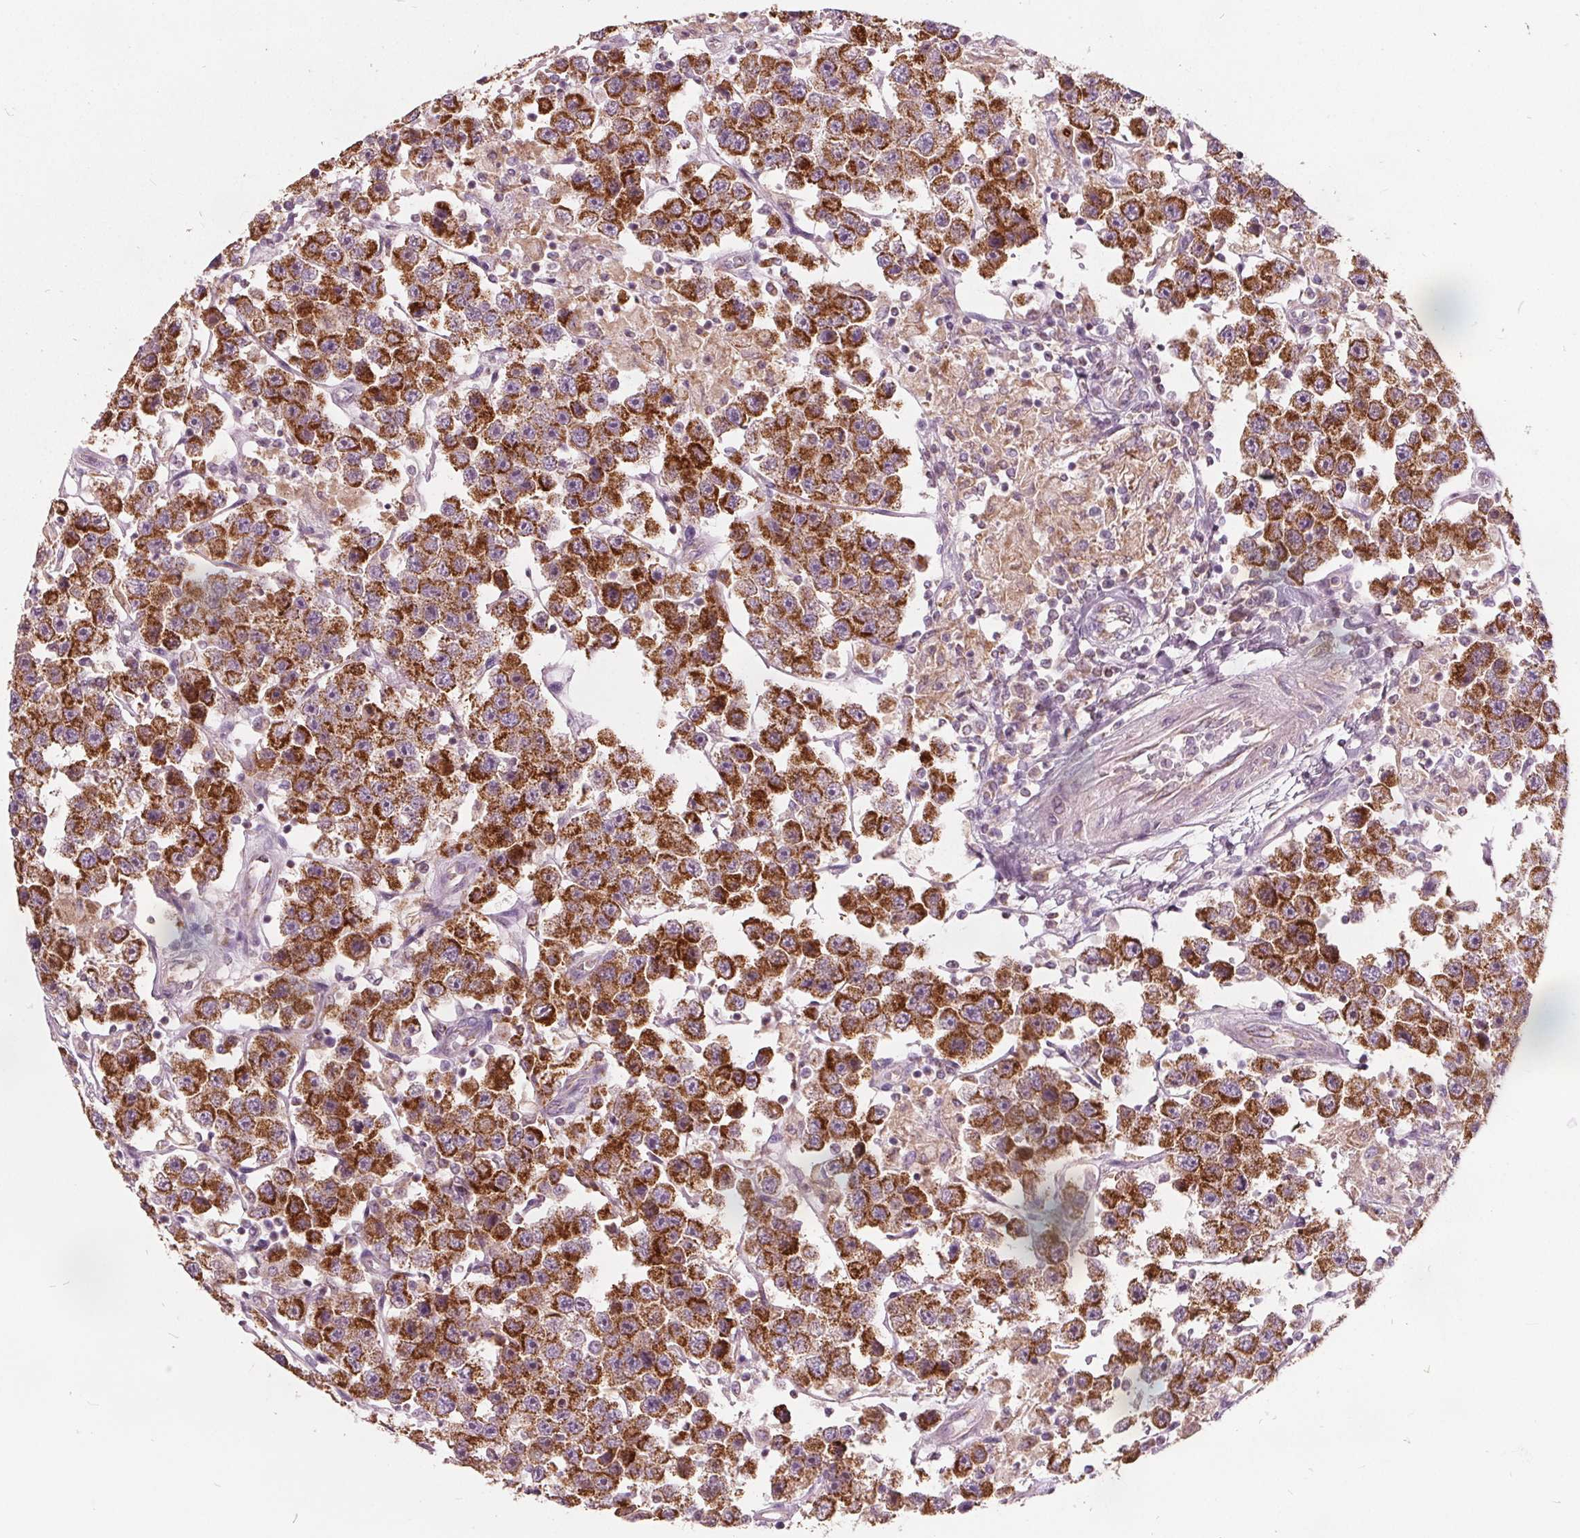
{"staining": {"intensity": "strong", "quantity": ">75%", "location": "cytoplasmic/membranous"}, "tissue": "testis cancer", "cell_type": "Tumor cells", "image_type": "cancer", "snomed": [{"axis": "morphology", "description": "Seminoma, NOS"}, {"axis": "topography", "description": "Testis"}], "caption": "Human testis cancer (seminoma) stained with a protein marker exhibits strong staining in tumor cells.", "gene": "ECI2", "patient": {"sex": "male", "age": 45}}